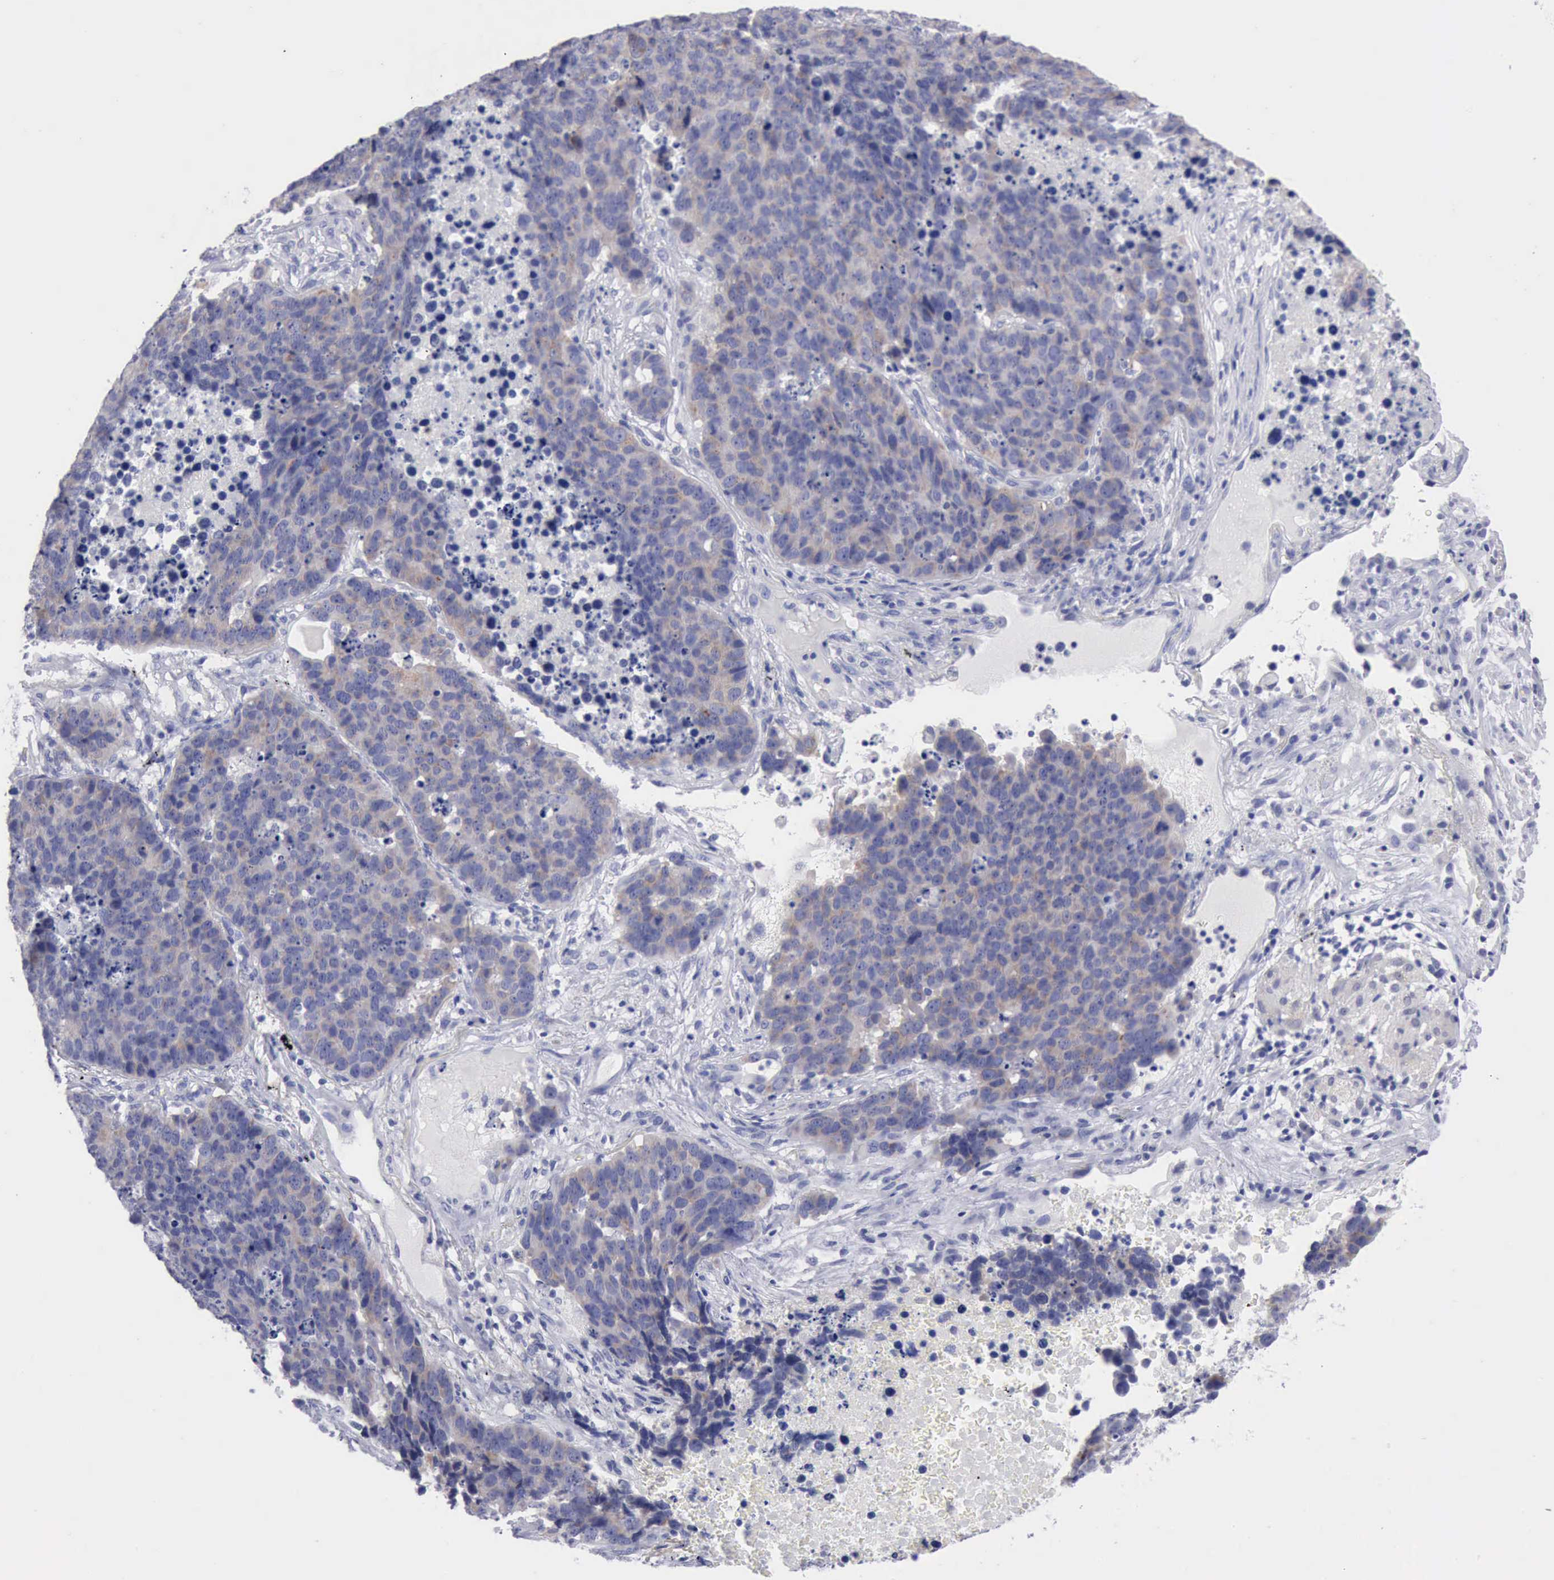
{"staining": {"intensity": "weak", "quantity": "25%-75%", "location": "cytoplasmic/membranous"}, "tissue": "lung cancer", "cell_type": "Tumor cells", "image_type": "cancer", "snomed": [{"axis": "morphology", "description": "Carcinoid, malignant, NOS"}, {"axis": "topography", "description": "Lung"}], "caption": "There is low levels of weak cytoplasmic/membranous expression in tumor cells of malignant carcinoid (lung), as demonstrated by immunohistochemical staining (brown color).", "gene": "ANGEL1", "patient": {"sex": "male", "age": 60}}